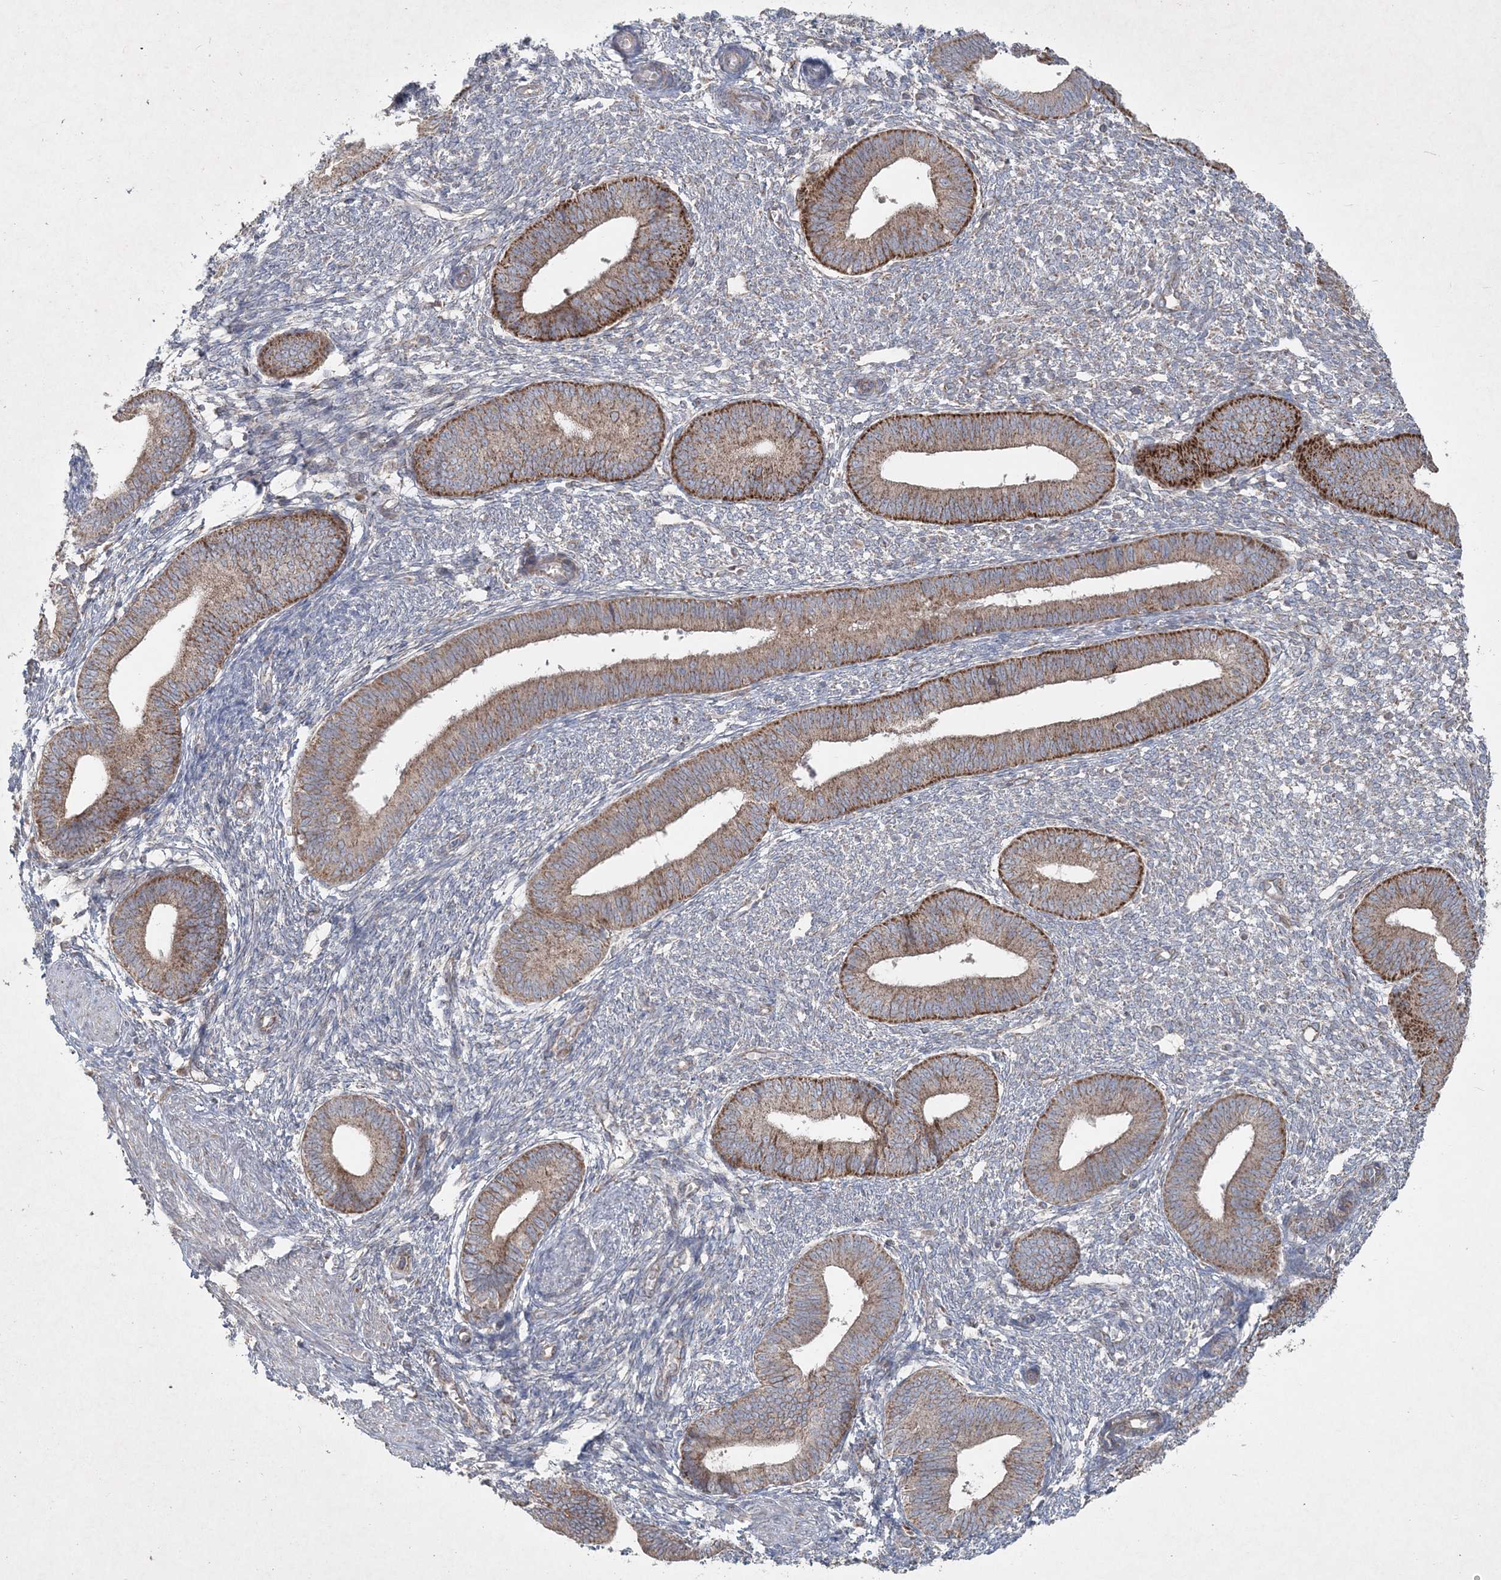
{"staining": {"intensity": "negative", "quantity": "none", "location": "none"}, "tissue": "endometrium", "cell_type": "Cells in endometrial stroma", "image_type": "normal", "snomed": [{"axis": "morphology", "description": "Normal tissue, NOS"}, {"axis": "topography", "description": "Endometrium"}], "caption": "Photomicrograph shows no significant protein expression in cells in endometrial stroma of normal endometrium.", "gene": "LRPPRC", "patient": {"sex": "female", "age": 46}}